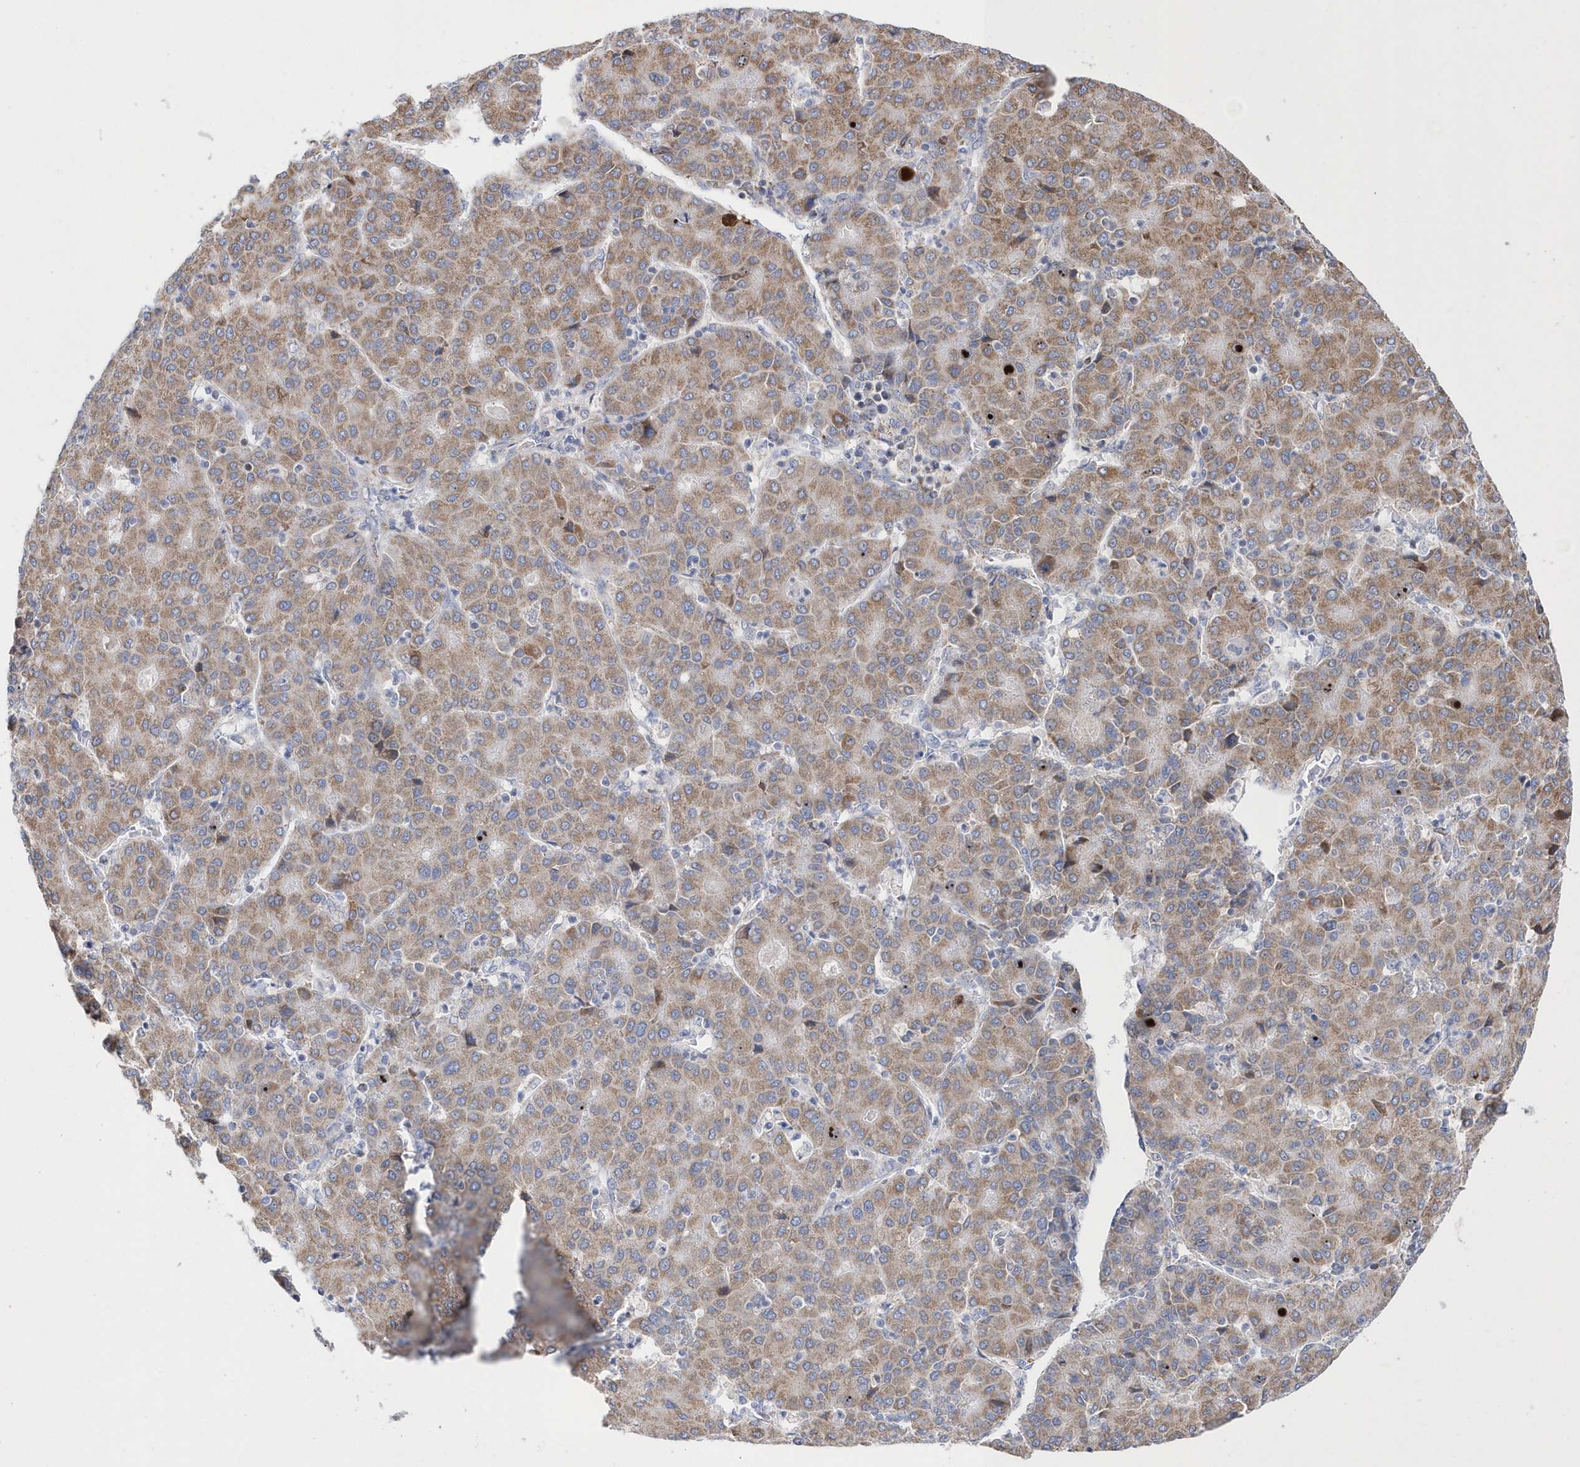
{"staining": {"intensity": "moderate", "quantity": "25%-75%", "location": "cytoplasmic/membranous"}, "tissue": "liver cancer", "cell_type": "Tumor cells", "image_type": "cancer", "snomed": [{"axis": "morphology", "description": "Carcinoma, Hepatocellular, NOS"}, {"axis": "topography", "description": "Liver"}], "caption": "This is a micrograph of immunohistochemistry staining of liver cancer (hepatocellular carcinoma), which shows moderate staining in the cytoplasmic/membranous of tumor cells.", "gene": "SPATA5", "patient": {"sex": "male", "age": 65}}